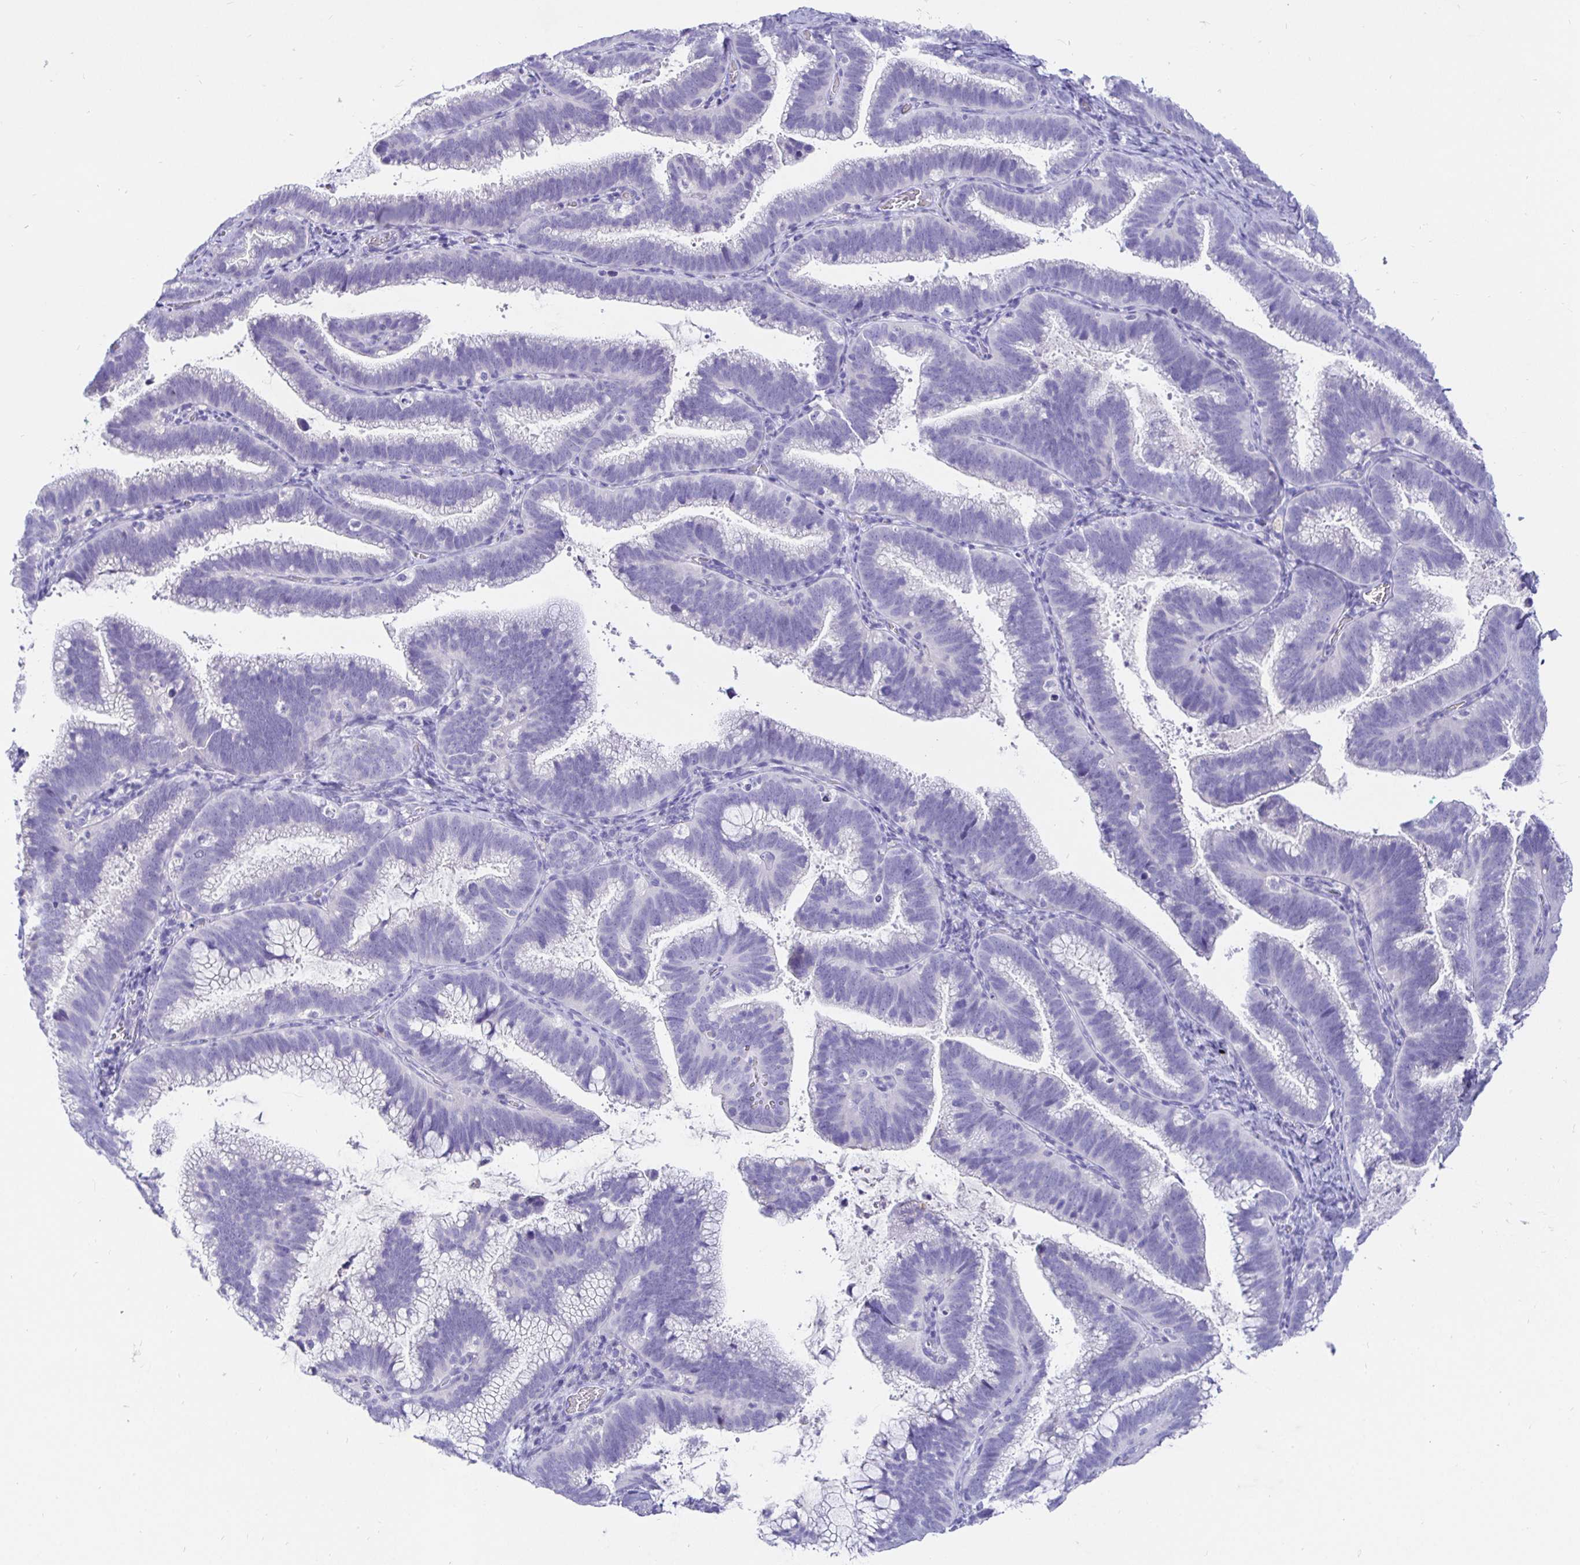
{"staining": {"intensity": "negative", "quantity": "none", "location": "none"}, "tissue": "cervical cancer", "cell_type": "Tumor cells", "image_type": "cancer", "snomed": [{"axis": "morphology", "description": "Adenocarcinoma, NOS"}, {"axis": "topography", "description": "Cervix"}], "caption": "IHC of cervical adenocarcinoma exhibits no staining in tumor cells. (DAB IHC visualized using brightfield microscopy, high magnification).", "gene": "TPTE", "patient": {"sex": "female", "age": 61}}